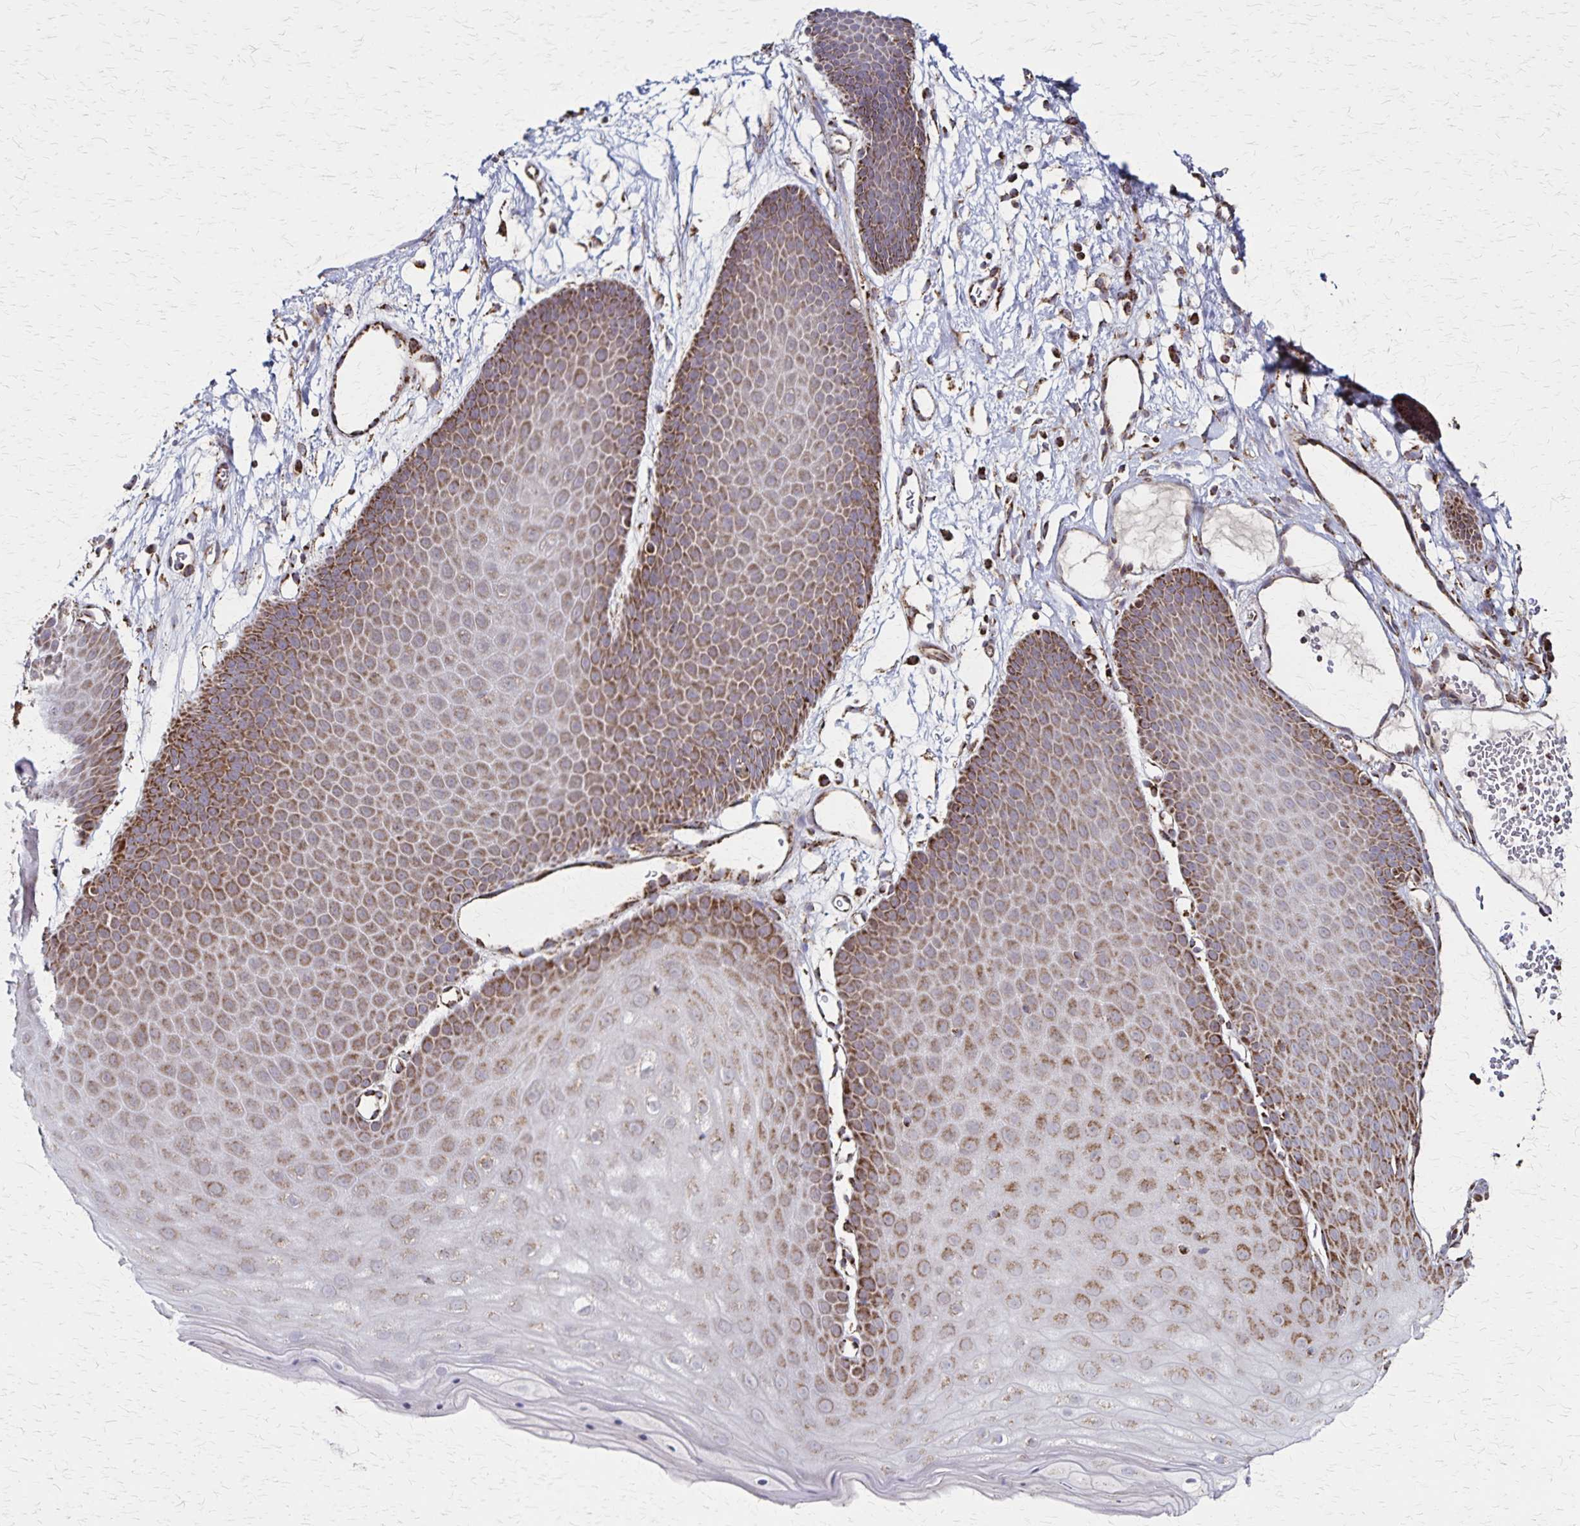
{"staining": {"intensity": "moderate", "quantity": "25%-75%", "location": "cytoplasmic/membranous"}, "tissue": "skin", "cell_type": "Epidermal cells", "image_type": "normal", "snomed": [{"axis": "morphology", "description": "Normal tissue, NOS"}, {"axis": "topography", "description": "Anal"}], "caption": "A brown stain labels moderate cytoplasmic/membranous positivity of a protein in epidermal cells of benign skin.", "gene": "NFS1", "patient": {"sex": "male", "age": 53}}